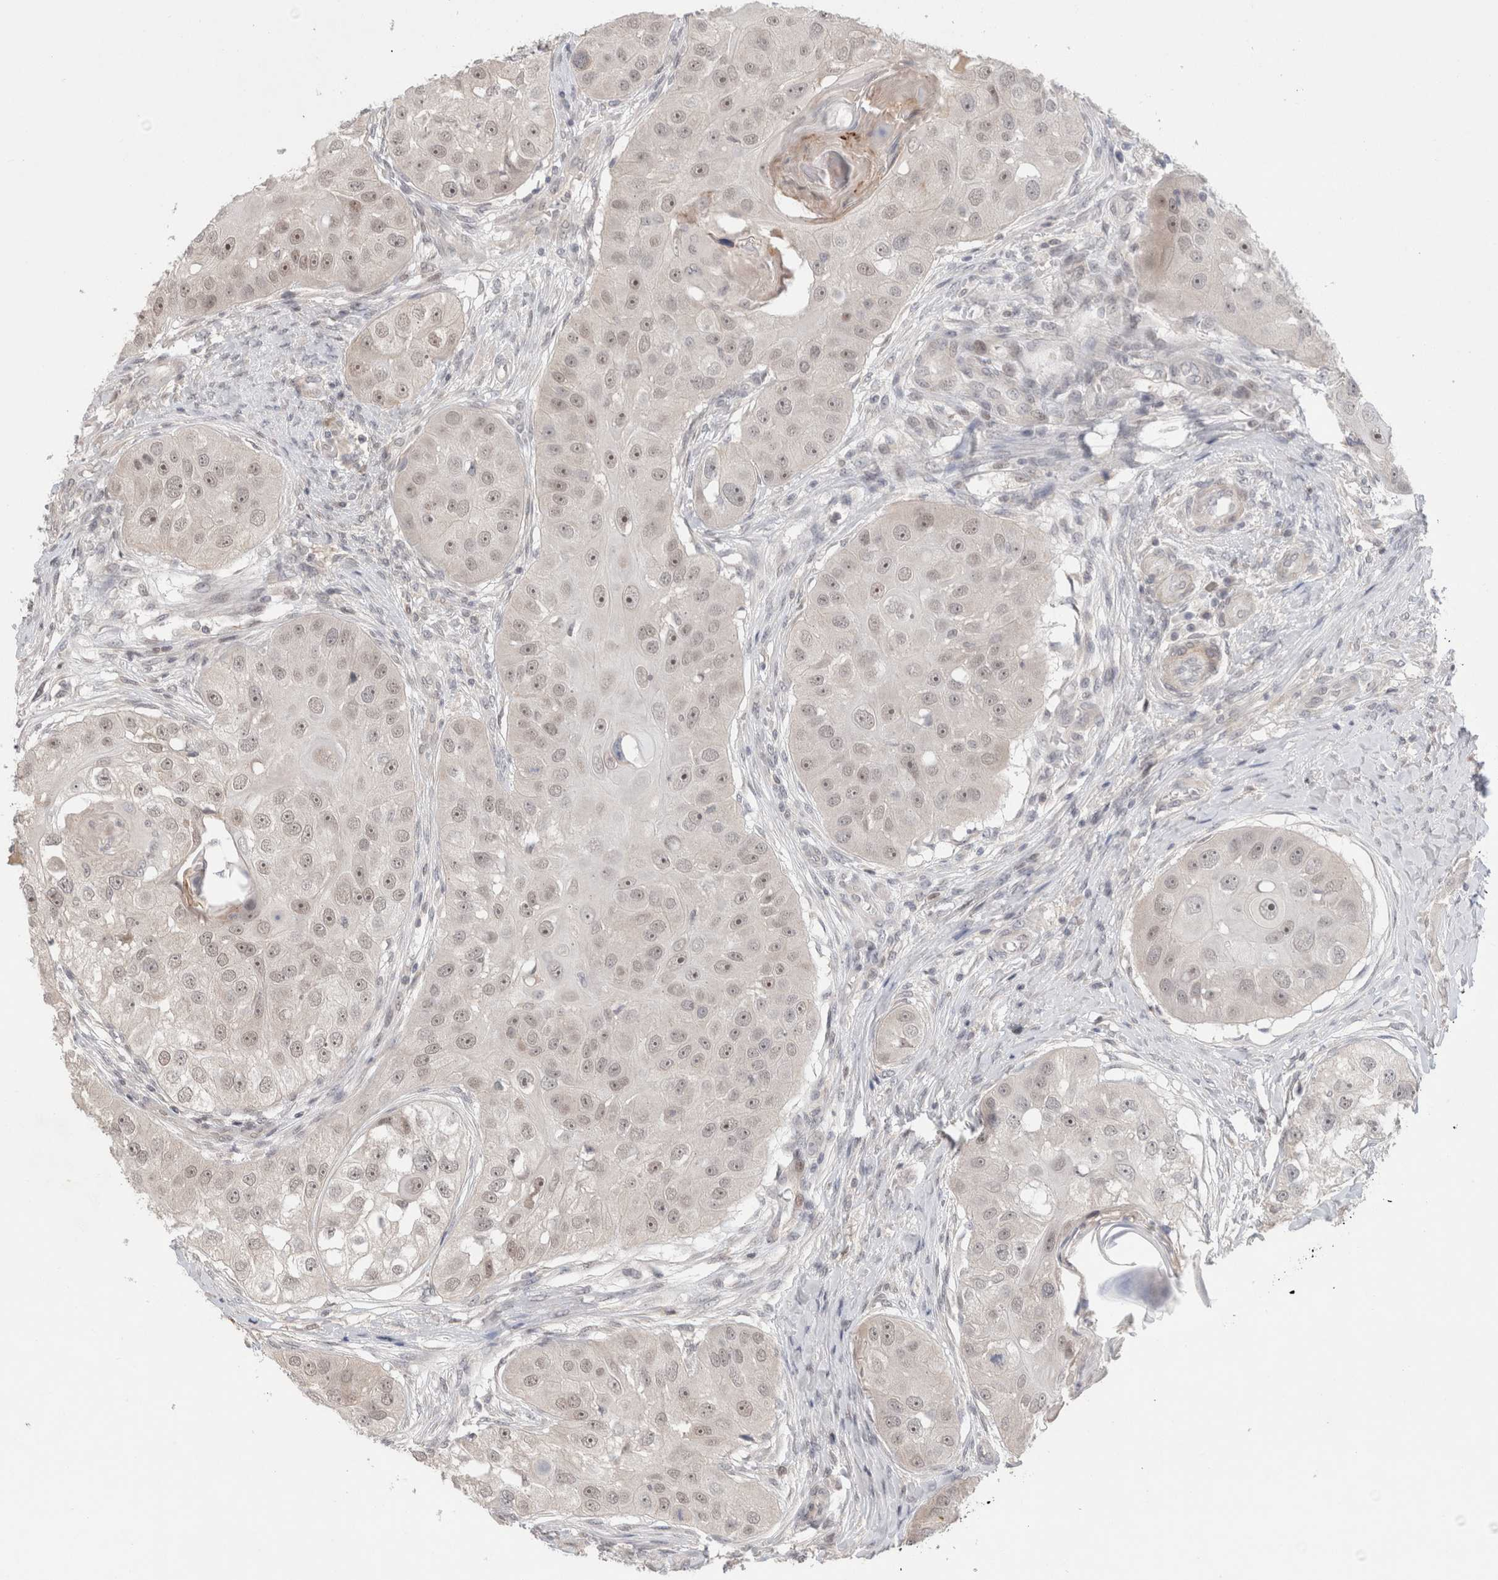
{"staining": {"intensity": "weak", "quantity": "<25%", "location": "nuclear"}, "tissue": "head and neck cancer", "cell_type": "Tumor cells", "image_type": "cancer", "snomed": [{"axis": "morphology", "description": "Normal tissue, NOS"}, {"axis": "morphology", "description": "Squamous cell carcinoma, NOS"}, {"axis": "topography", "description": "Skeletal muscle"}, {"axis": "topography", "description": "Head-Neck"}], "caption": "This is an IHC image of head and neck cancer (squamous cell carcinoma). There is no positivity in tumor cells.", "gene": "SYDE2", "patient": {"sex": "male", "age": 51}}